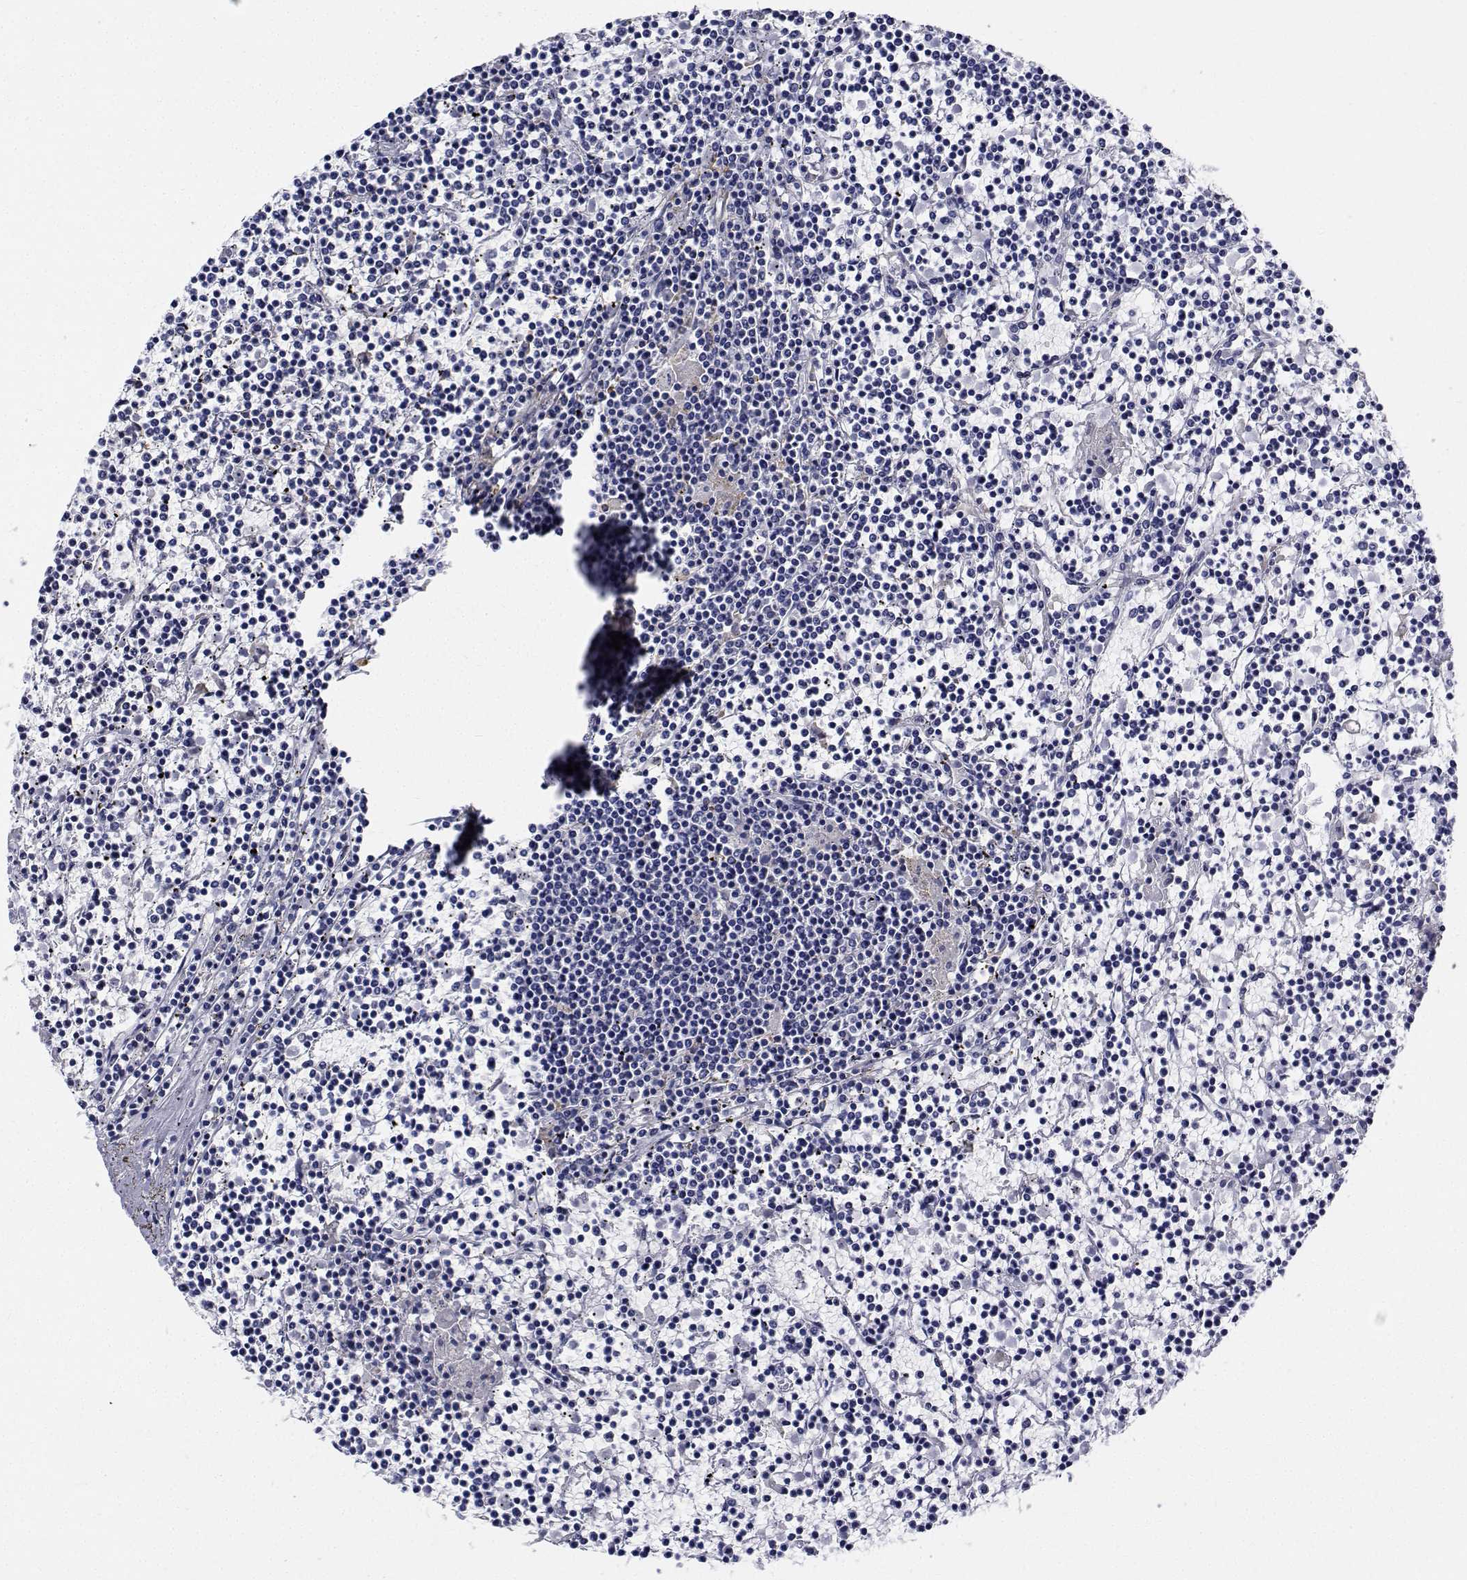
{"staining": {"intensity": "negative", "quantity": "none", "location": "none"}, "tissue": "lymphoma", "cell_type": "Tumor cells", "image_type": "cancer", "snomed": [{"axis": "morphology", "description": "Malignant lymphoma, non-Hodgkin's type, Low grade"}, {"axis": "topography", "description": "Spleen"}], "caption": "This is an immunohistochemistry (IHC) histopathology image of human malignant lymphoma, non-Hodgkin's type (low-grade). There is no staining in tumor cells.", "gene": "CDHR3", "patient": {"sex": "female", "age": 19}}